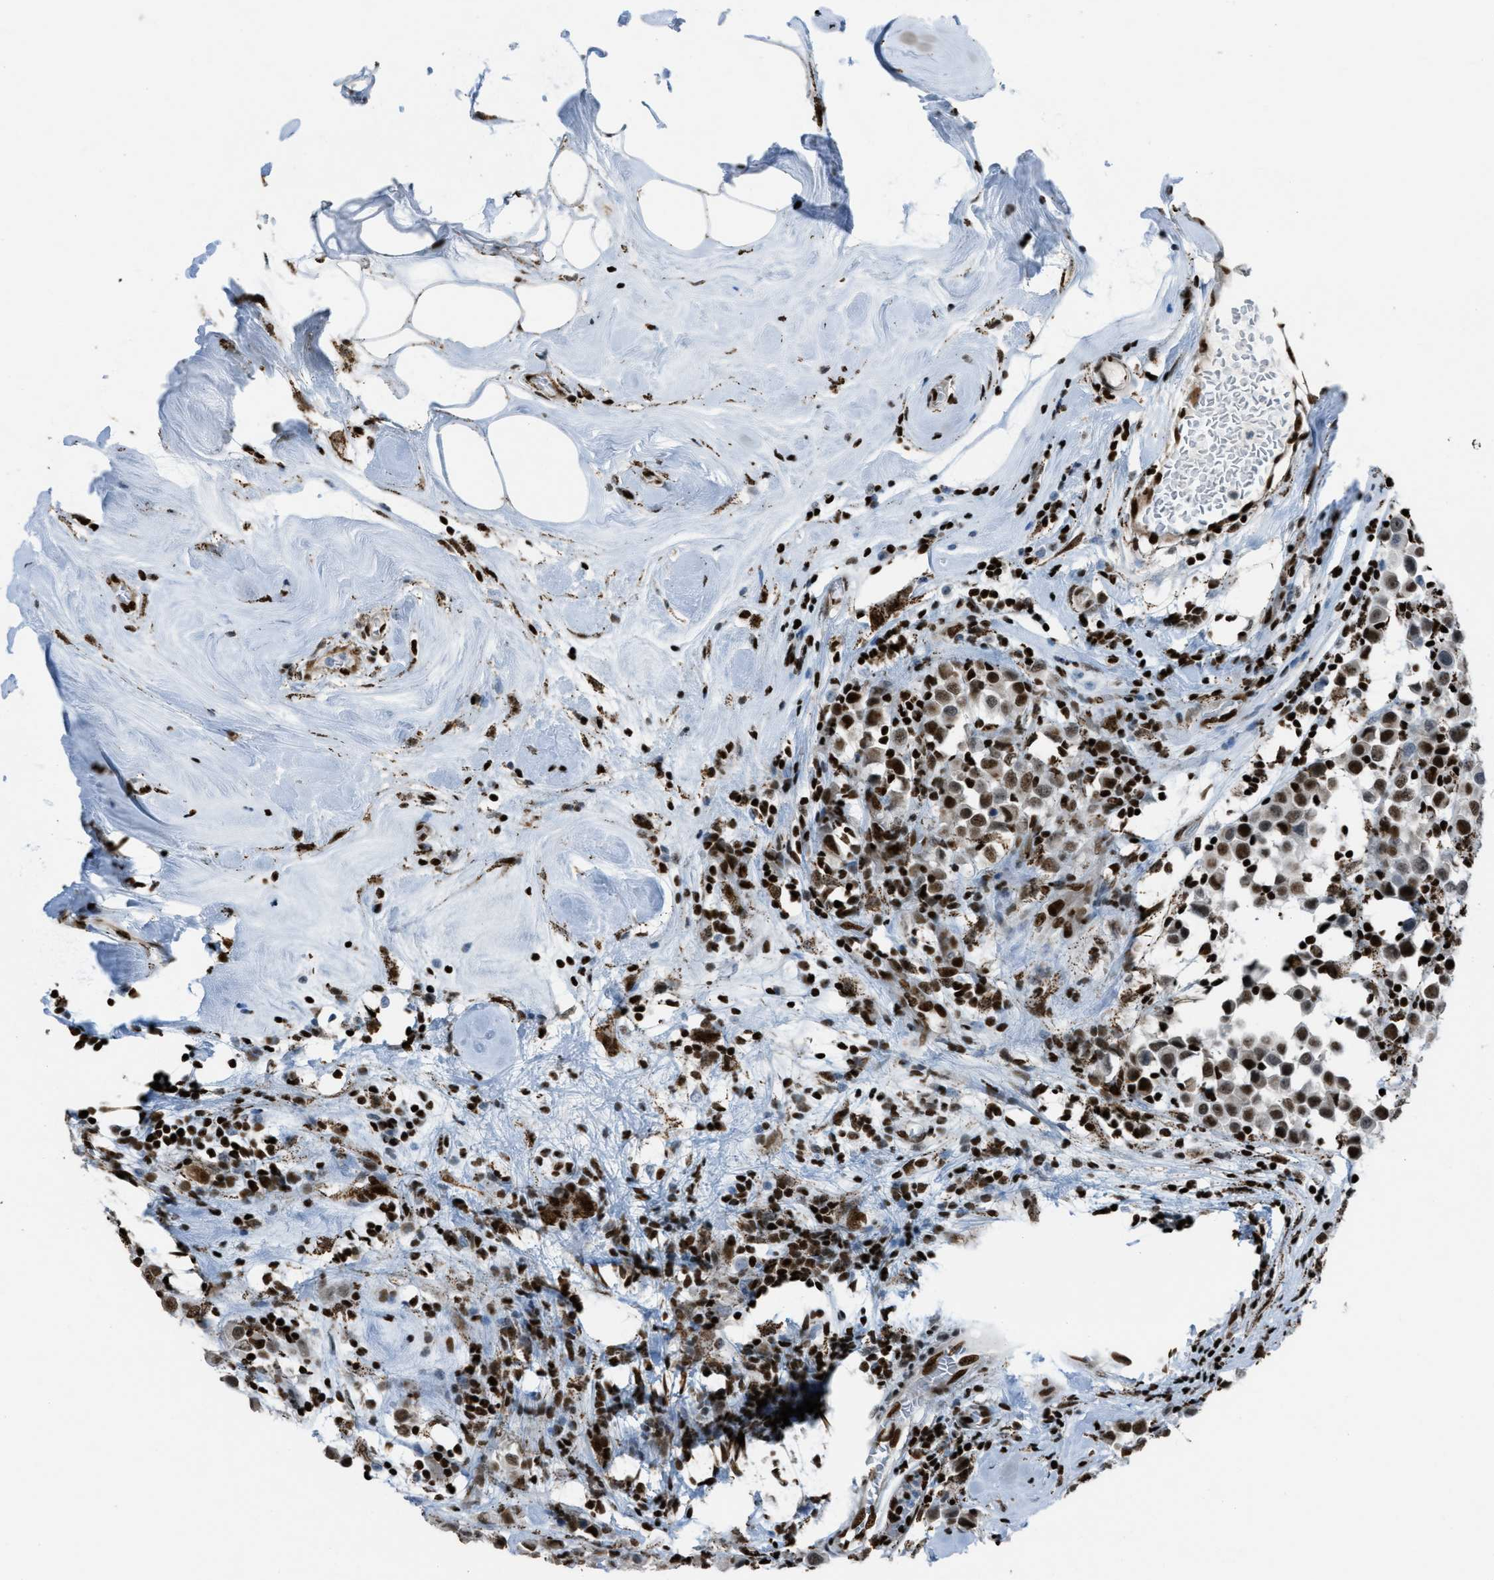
{"staining": {"intensity": "strong", "quantity": ">75%", "location": "nuclear"}, "tissue": "breast cancer", "cell_type": "Tumor cells", "image_type": "cancer", "snomed": [{"axis": "morphology", "description": "Duct carcinoma"}, {"axis": "topography", "description": "Breast"}], "caption": "A brown stain shows strong nuclear expression of a protein in breast cancer (invasive ductal carcinoma) tumor cells.", "gene": "SLFN5", "patient": {"sex": "female", "age": 61}}